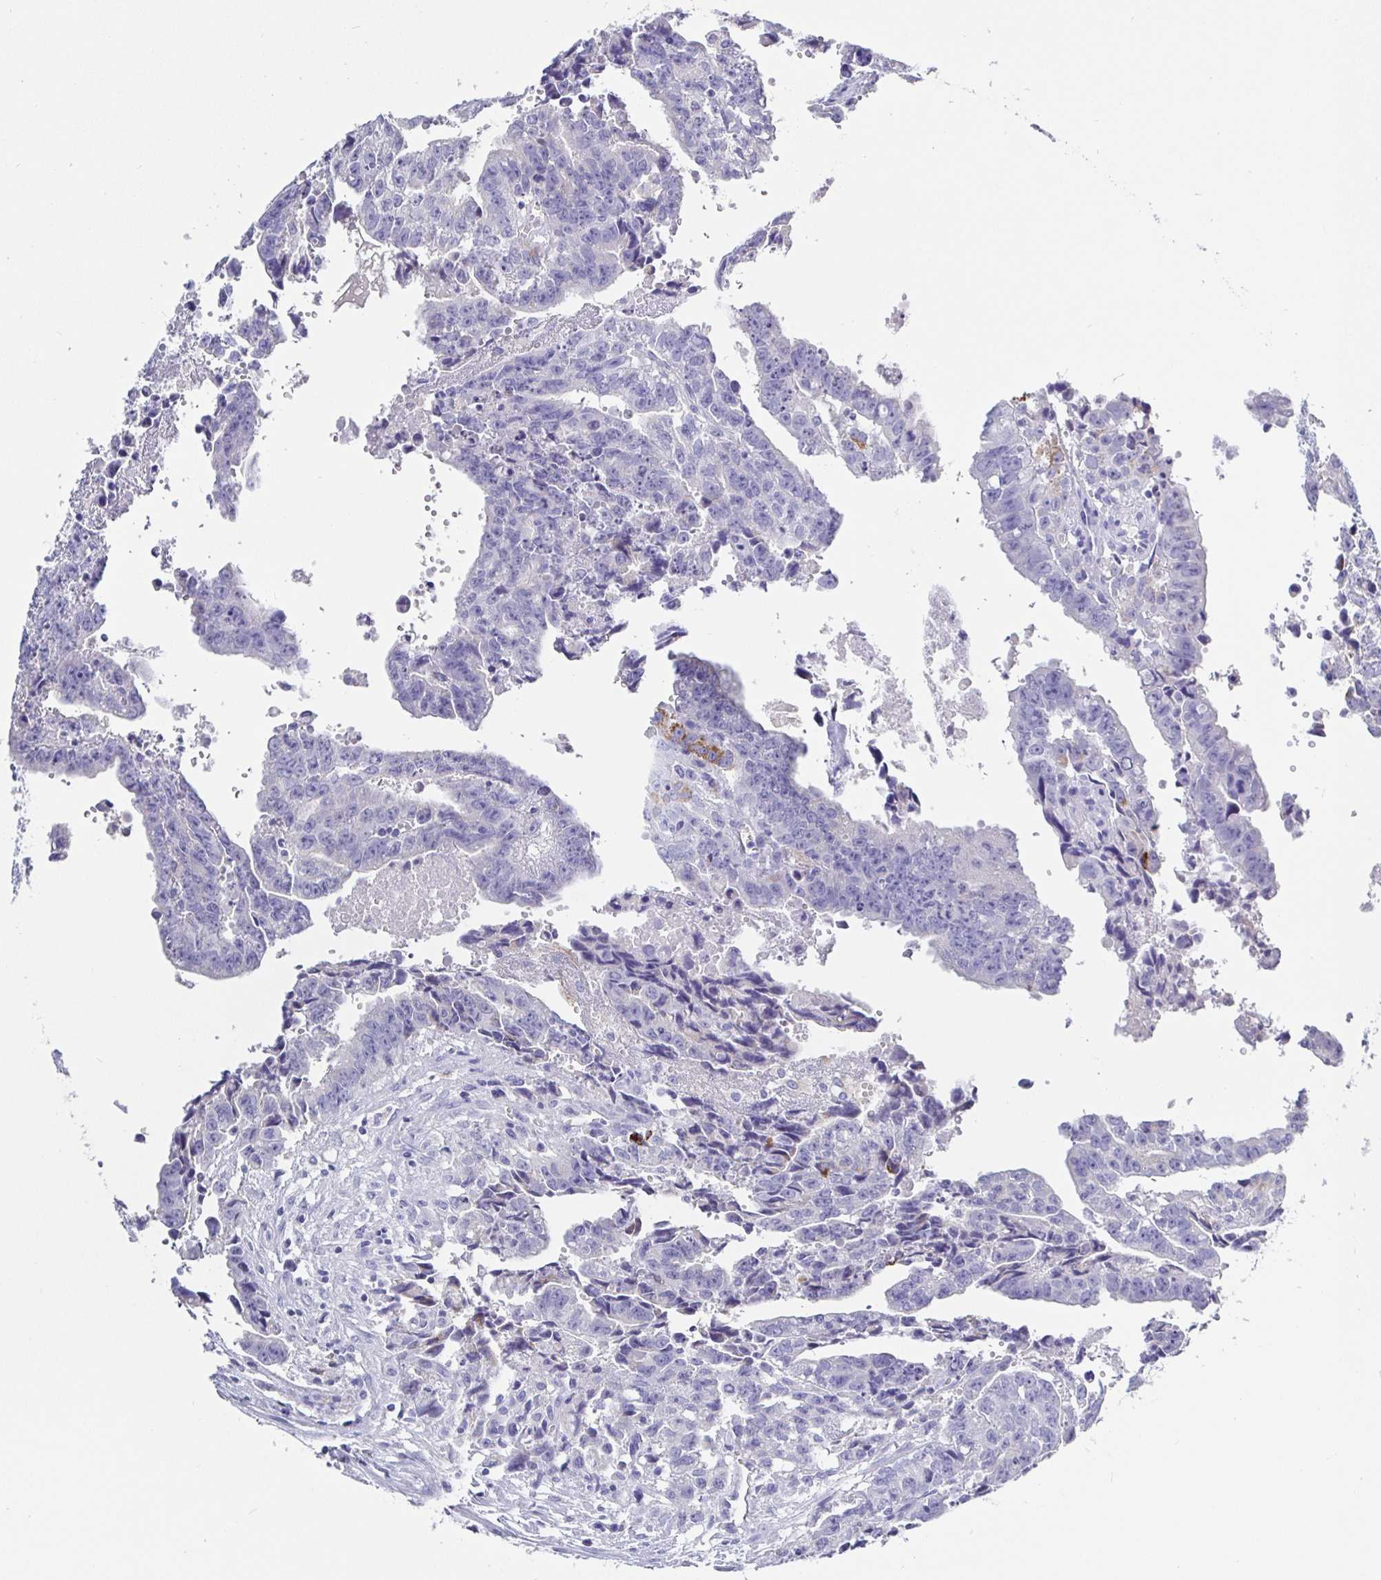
{"staining": {"intensity": "negative", "quantity": "none", "location": "none"}, "tissue": "testis cancer", "cell_type": "Tumor cells", "image_type": "cancer", "snomed": [{"axis": "morphology", "description": "Carcinoma, Embryonal, NOS"}, {"axis": "morphology", "description": "Teratoma, malignant, NOS"}, {"axis": "topography", "description": "Testis"}], "caption": "An immunohistochemistry (IHC) micrograph of testis embryonal carcinoma is shown. There is no staining in tumor cells of testis embryonal carcinoma.", "gene": "MAOA", "patient": {"sex": "male", "age": 24}}